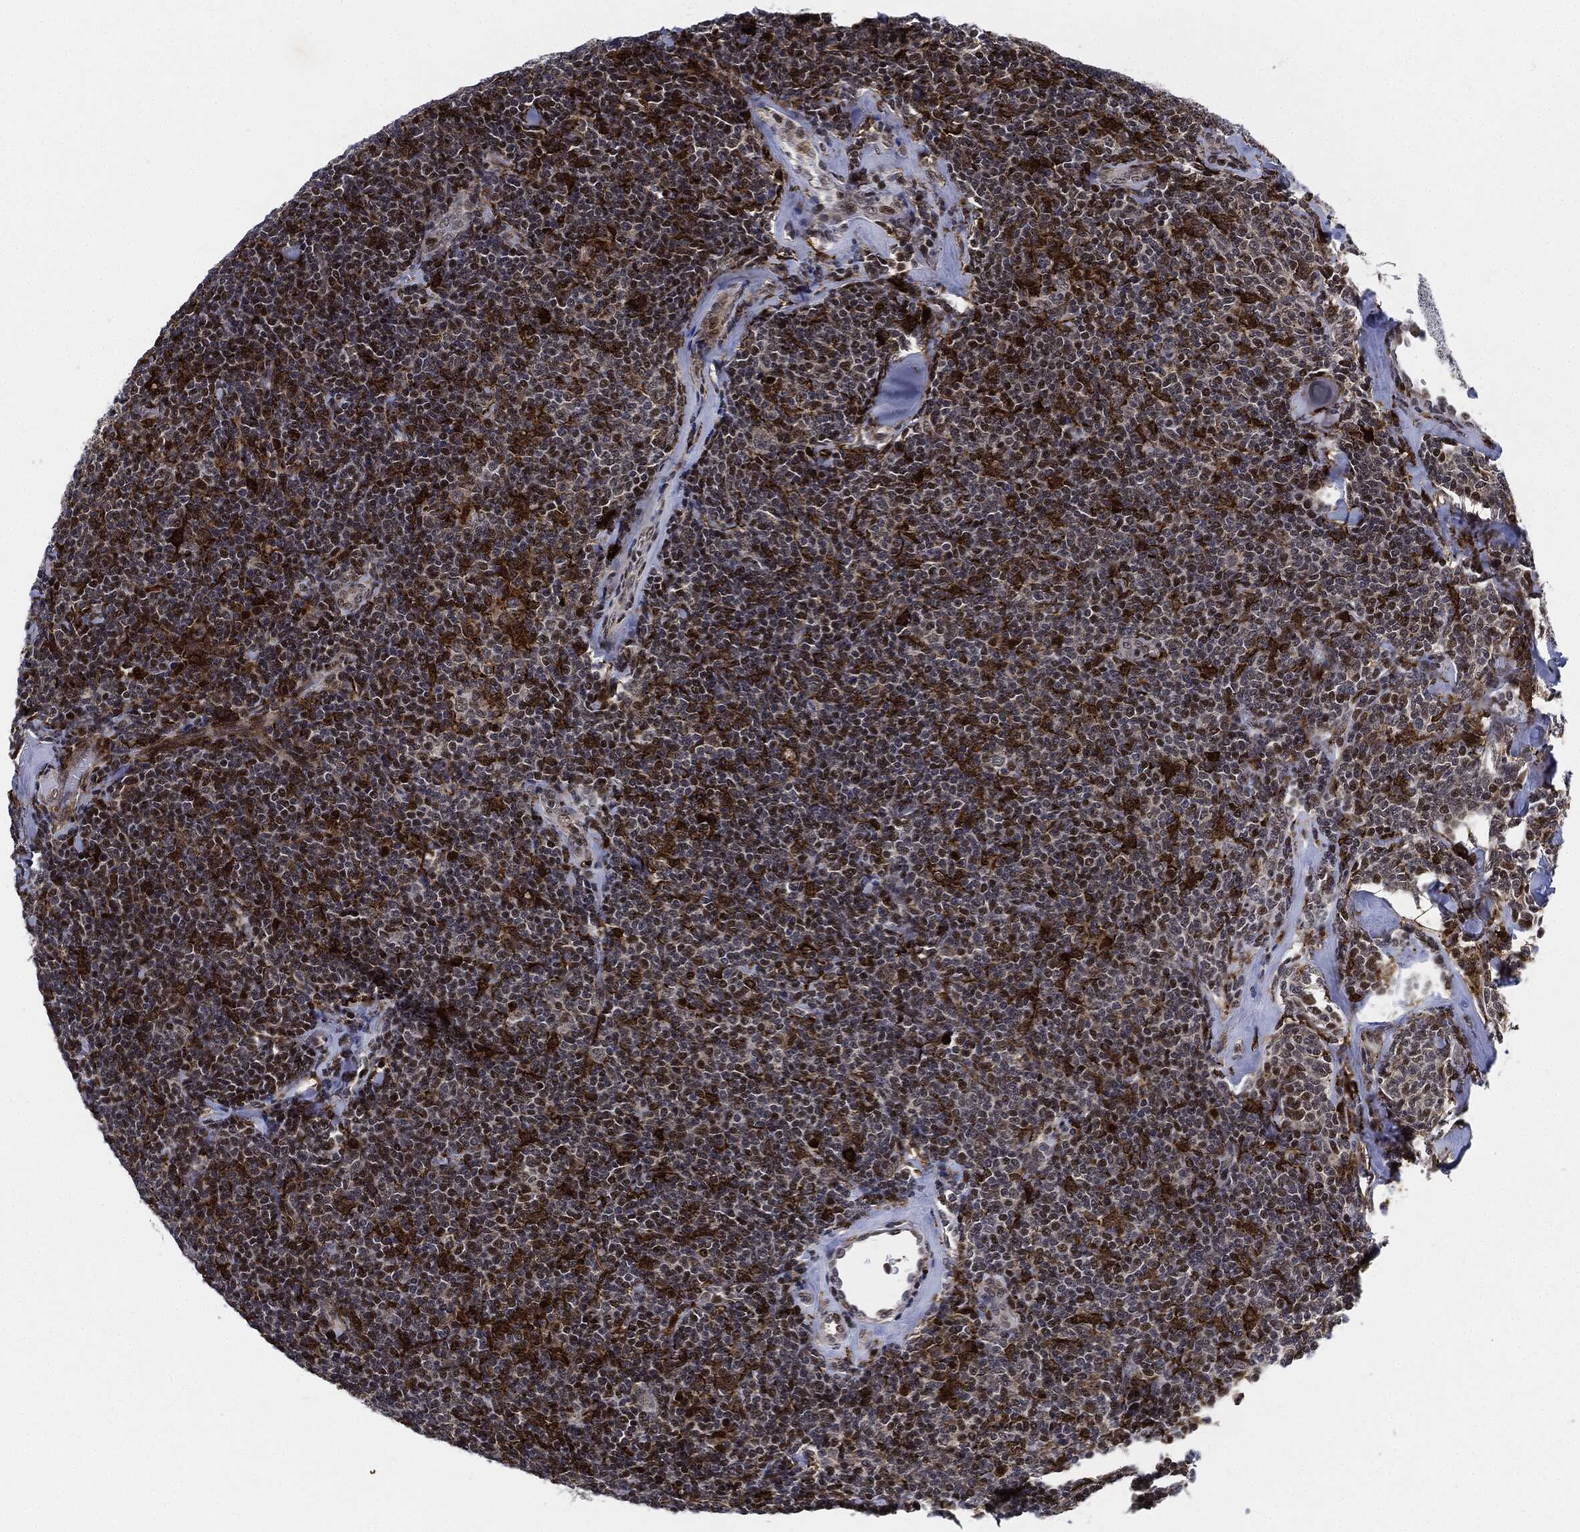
{"staining": {"intensity": "moderate", "quantity": "<25%", "location": "nuclear"}, "tissue": "lymphoma", "cell_type": "Tumor cells", "image_type": "cancer", "snomed": [{"axis": "morphology", "description": "Malignant lymphoma, non-Hodgkin's type, Low grade"}, {"axis": "topography", "description": "Lymph node"}], "caption": "Protein expression analysis of human lymphoma reveals moderate nuclear positivity in approximately <25% of tumor cells.", "gene": "NANOS3", "patient": {"sex": "female", "age": 56}}